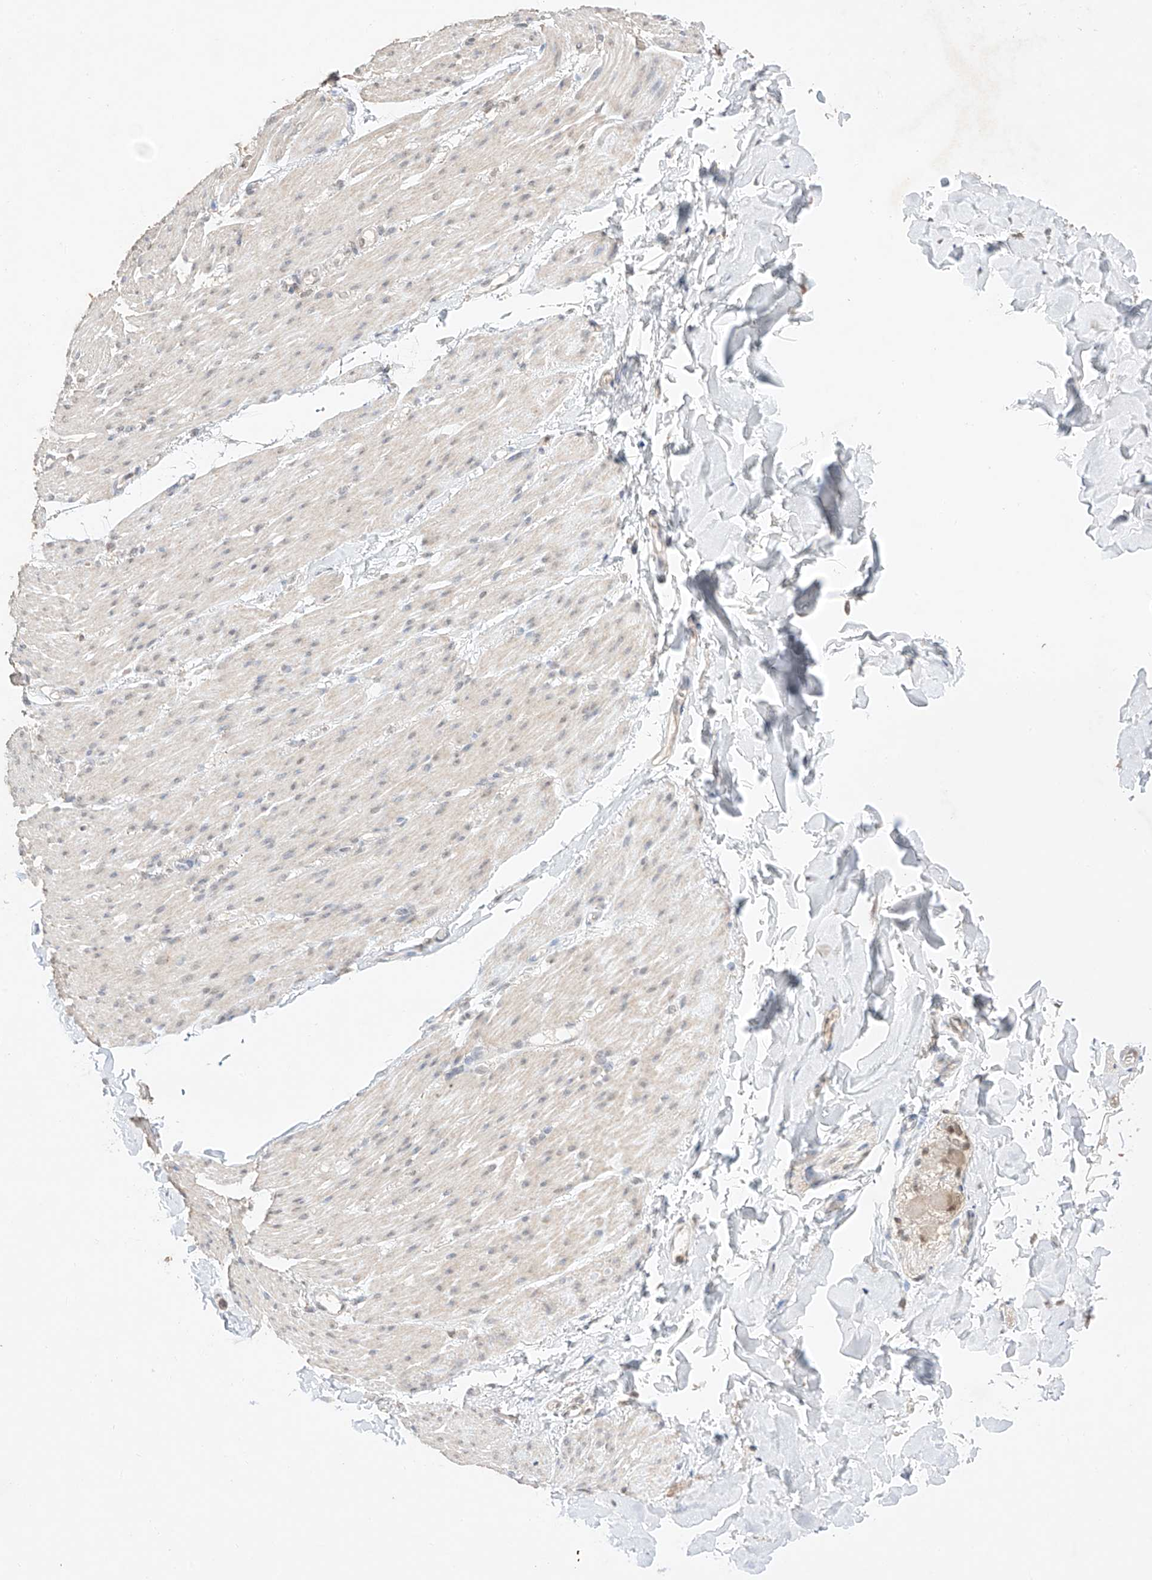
{"staining": {"intensity": "weak", "quantity": "<25%", "location": "nuclear"}, "tissue": "smooth muscle", "cell_type": "Smooth muscle cells", "image_type": "normal", "snomed": [{"axis": "morphology", "description": "Normal tissue, NOS"}, {"axis": "topography", "description": "Colon"}, {"axis": "topography", "description": "Peripheral nerve tissue"}], "caption": "Immunohistochemistry histopathology image of benign smooth muscle stained for a protein (brown), which demonstrates no expression in smooth muscle cells. The staining was performed using DAB to visualize the protein expression in brown, while the nuclei were stained in blue with hematoxylin (Magnification: 20x).", "gene": "APIP", "patient": {"sex": "female", "age": 61}}